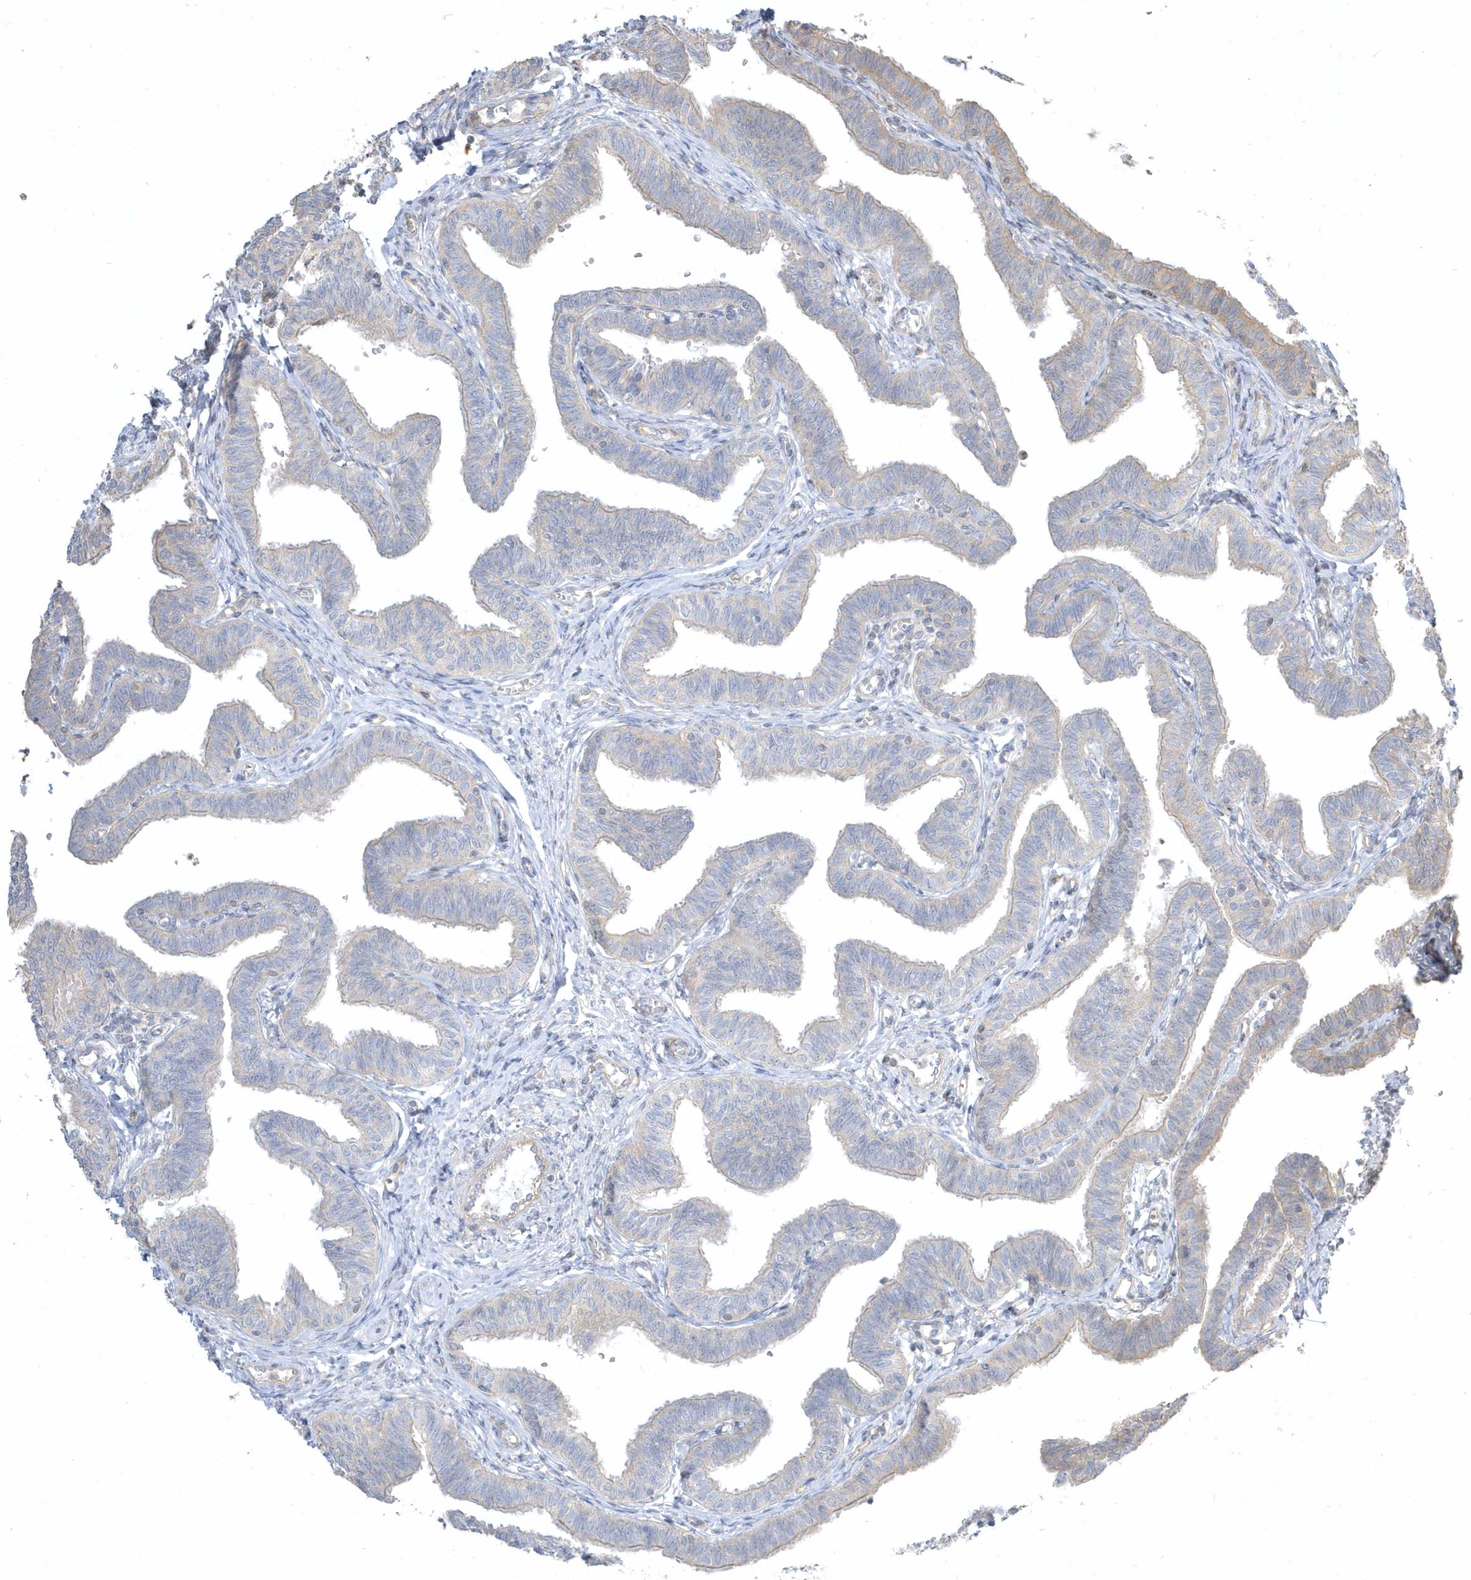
{"staining": {"intensity": "negative", "quantity": "none", "location": "none"}, "tissue": "fallopian tube", "cell_type": "Glandular cells", "image_type": "normal", "snomed": [{"axis": "morphology", "description": "Normal tissue, NOS"}, {"axis": "topography", "description": "Fallopian tube"}, {"axis": "topography", "description": "Ovary"}], "caption": "The histopathology image shows no significant expression in glandular cells of fallopian tube. The staining was performed using DAB to visualize the protein expression in brown, while the nuclei were stained in blue with hematoxylin (Magnification: 20x).", "gene": "ARHGEF9", "patient": {"sex": "female", "age": 23}}